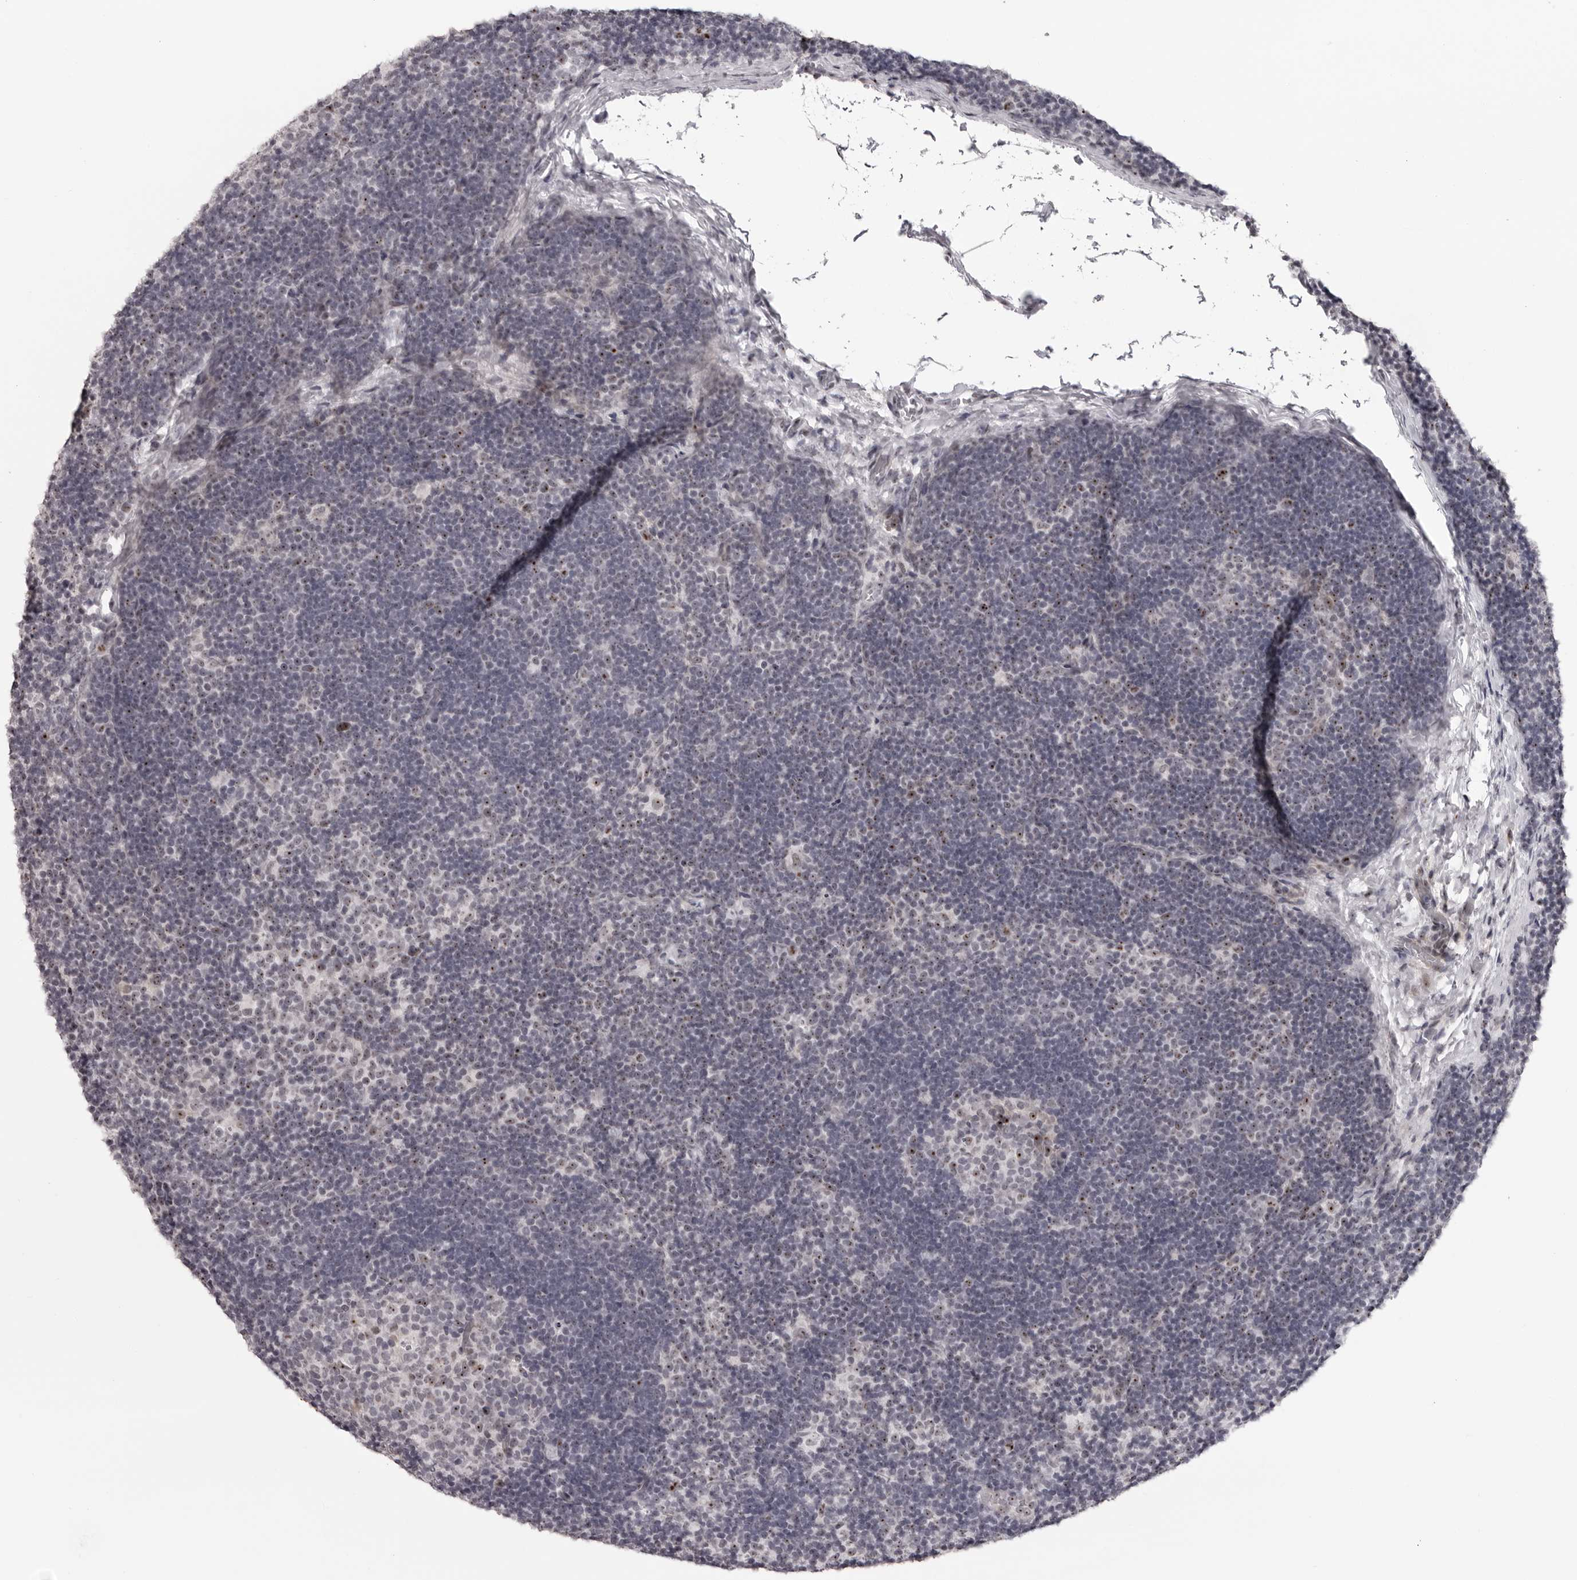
{"staining": {"intensity": "moderate", "quantity": "<25%", "location": "nuclear"}, "tissue": "lymph node", "cell_type": "Germinal center cells", "image_type": "normal", "snomed": [{"axis": "morphology", "description": "Normal tissue, NOS"}, {"axis": "topography", "description": "Lymph node"}], "caption": "Lymph node stained with immunohistochemistry (IHC) displays moderate nuclear staining in approximately <25% of germinal center cells. (Stains: DAB in brown, nuclei in blue, Microscopy: brightfield microscopy at high magnification).", "gene": "HELZ", "patient": {"sex": "female", "age": 22}}